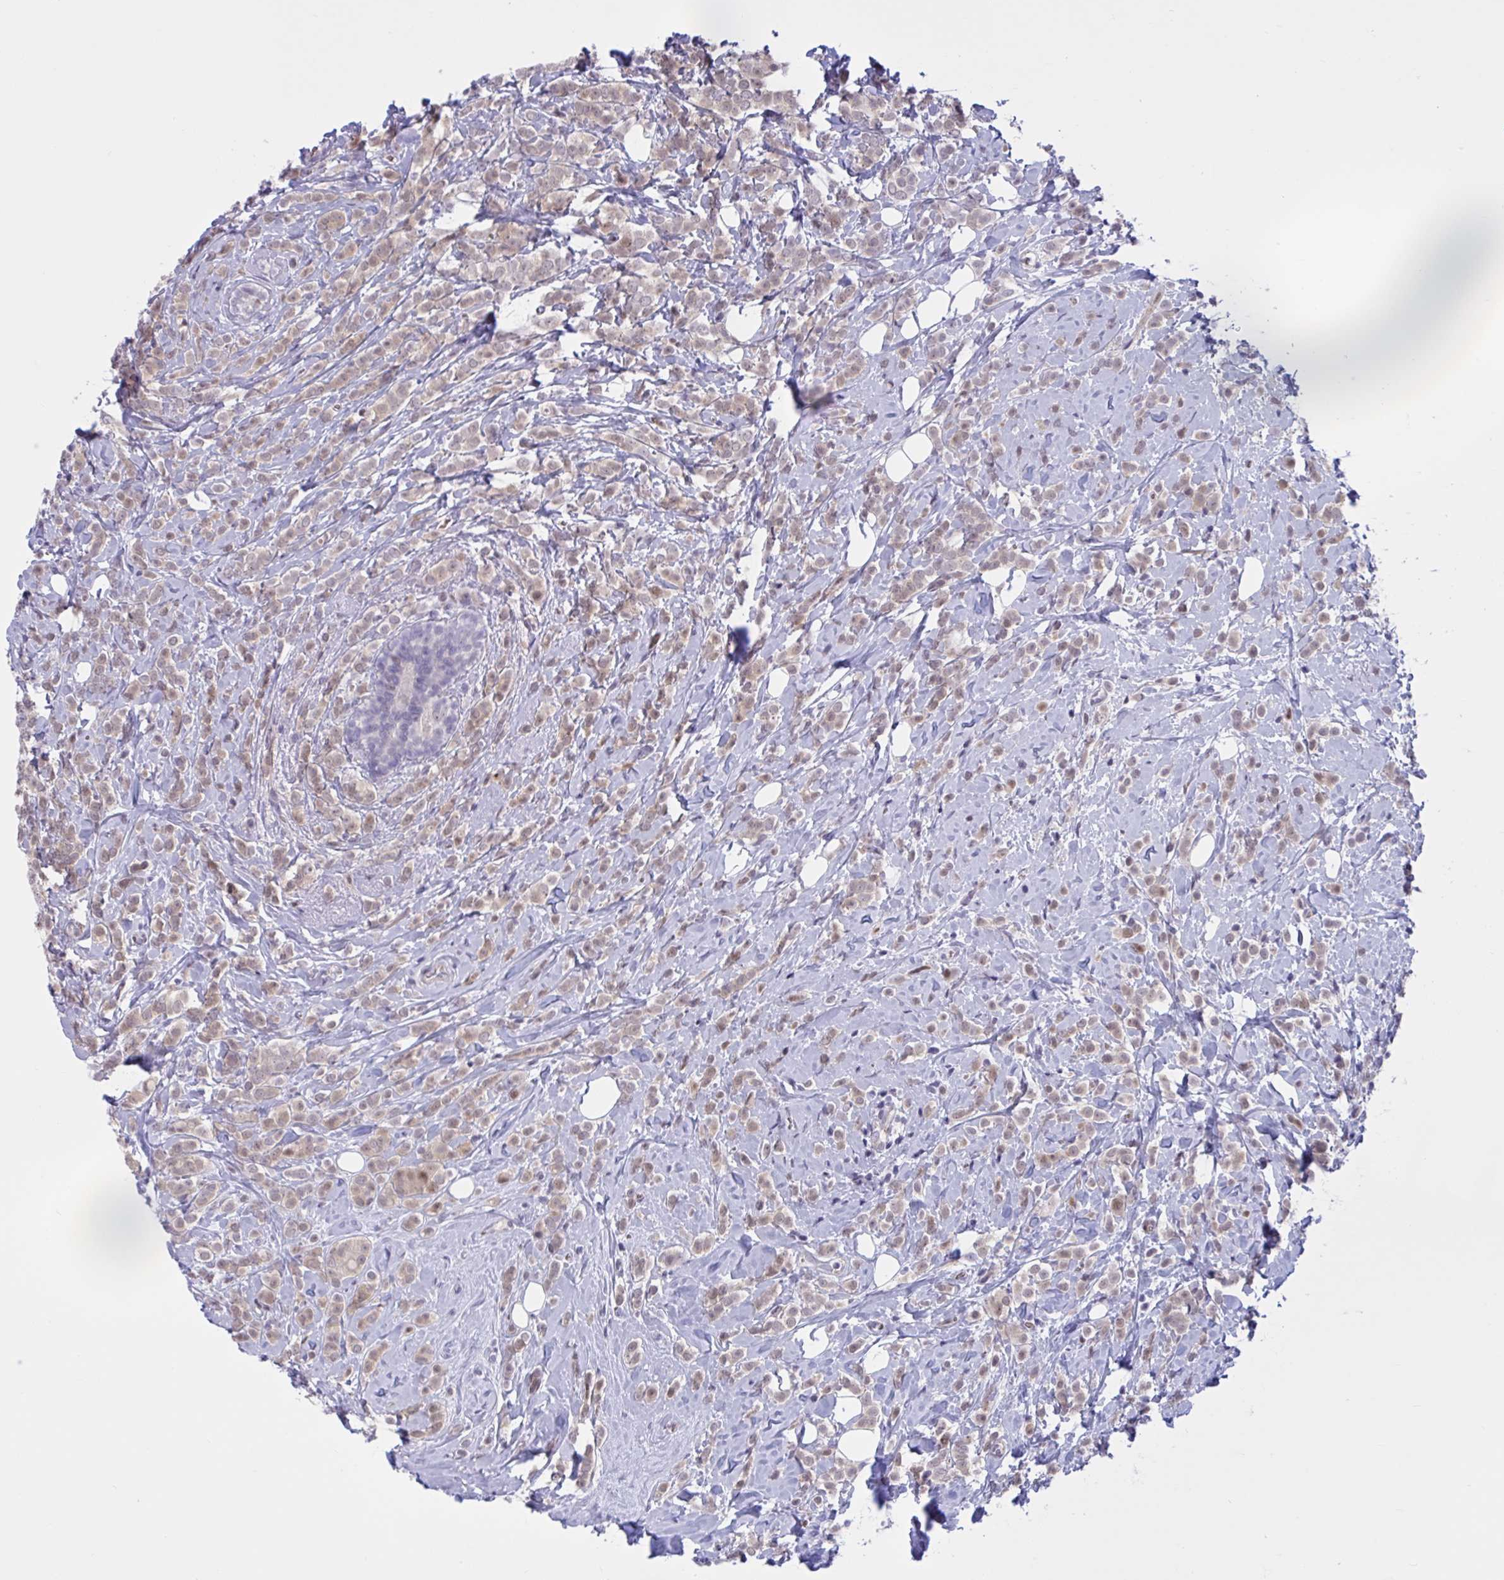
{"staining": {"intensity": "weak", "quantity": "25%-75%", "location": "nuclear"}, "tissue": "breast cancer", "cell_type": "Tumor cells", "image_type": "cancer", "snomed": [{"axis": "morphology", "description": "Lobular carcinoma"}, {"axis": "topography", "description": "Breast"}], "caption": "This histopathology image demonstrates lobular carcinoma (breast) stained with IHC to label a protein in brown. The nuclear of tumor cells show weak positivity for the protein. Nuclei are counter-stained blue.", "gene": "RBL1", "patient": {"sex": "female", "age": 49}}